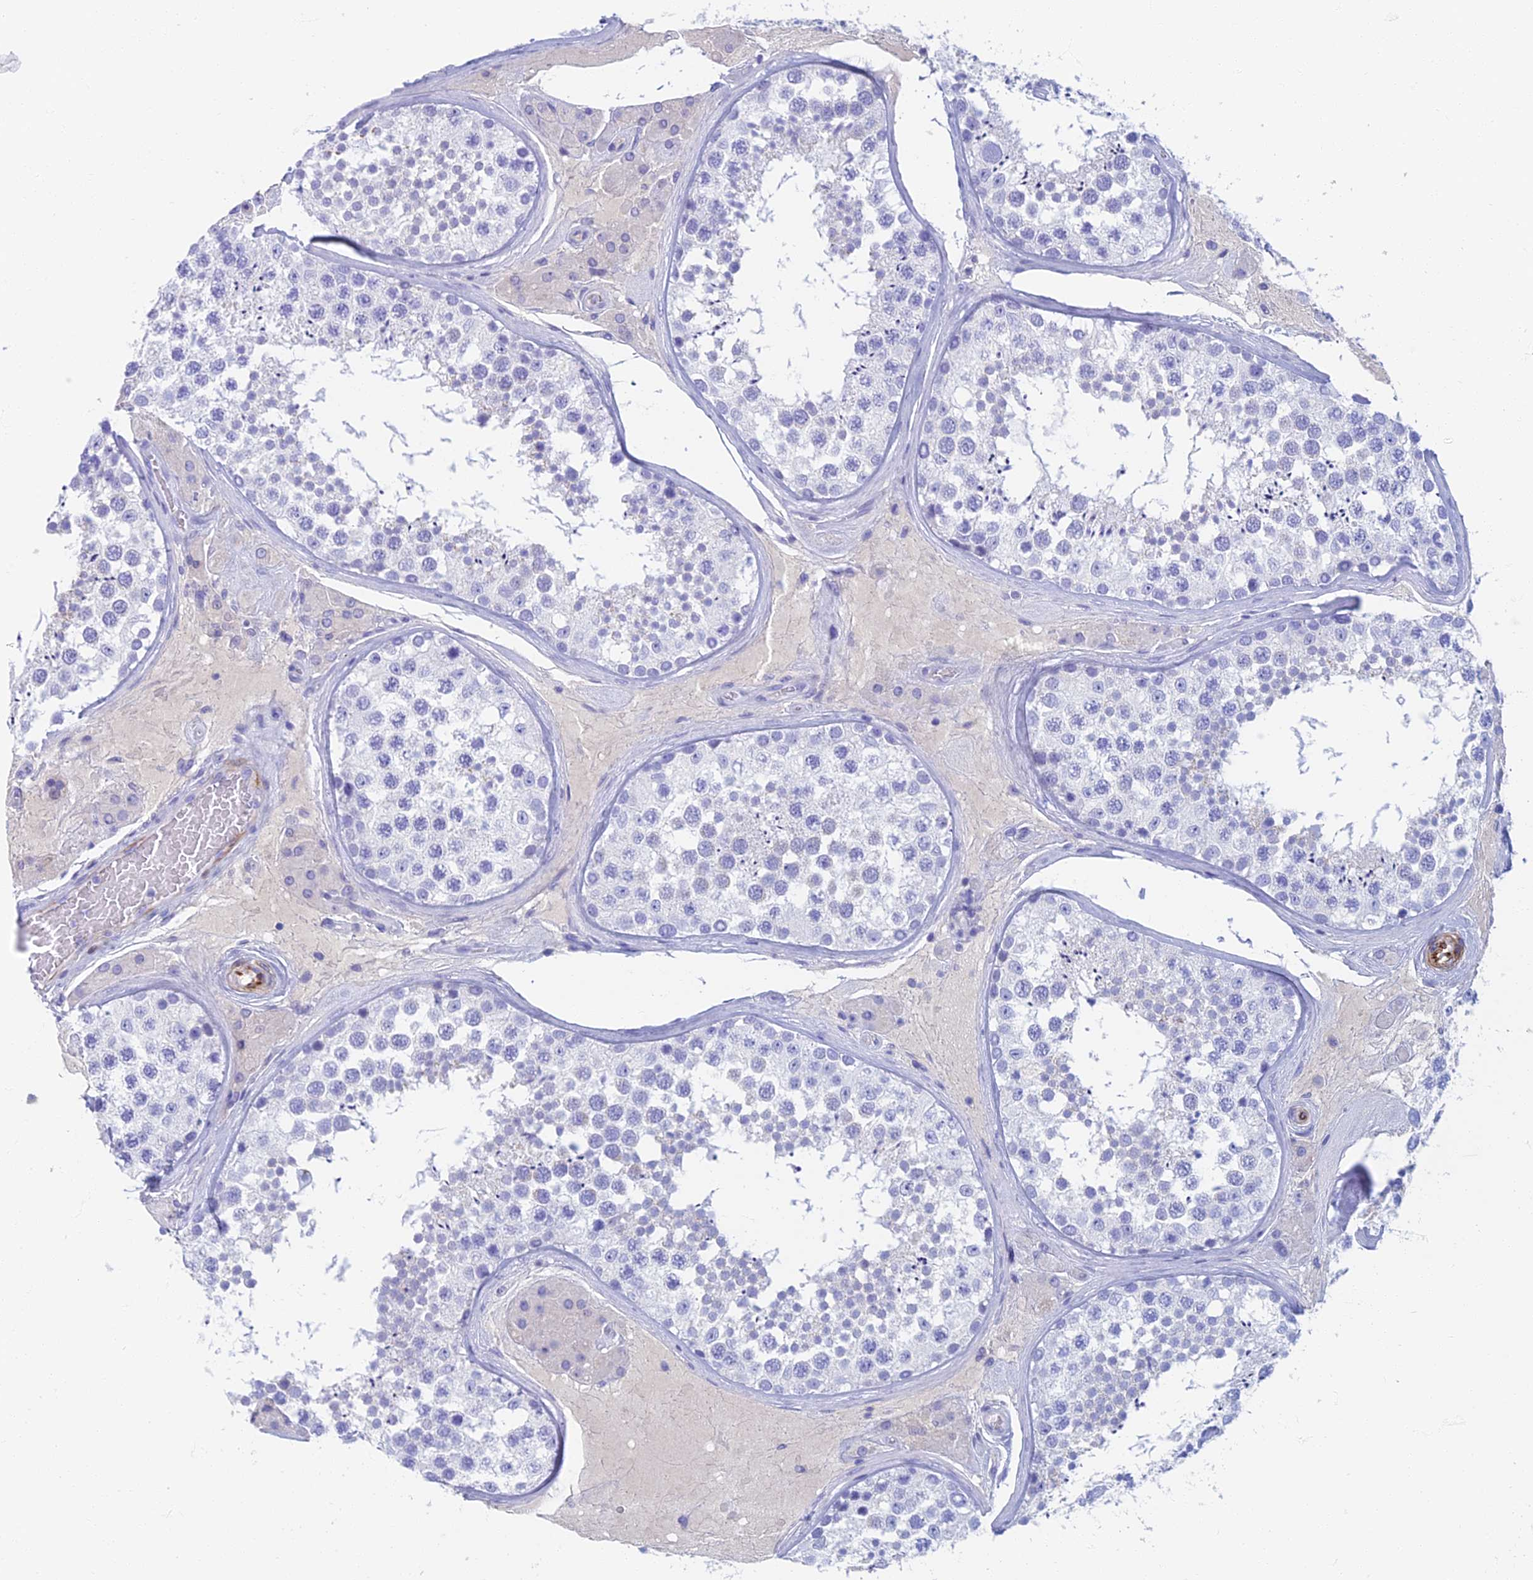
{"staining": {"intensity": "negative", "quantity": "none", "location": "none"}, "tissue": "testis", "cell_type": "Cells in seminiferous ducts", "image_type": "normal", "snomed": [{"axis": "morphology", "description": "Normal tissue, NOS"}, {"axis": "topography", "description": "Testis"}], "caption": "Normal testis was stained to show a protein in brown. There is no significant expression in cells in seminiferous ducts. (DAB immunohistochemistry (IHC) with hematoxylin counter stain).", "gene": "ETFRF1", "patient": {"sex": "male", "age": 46}}